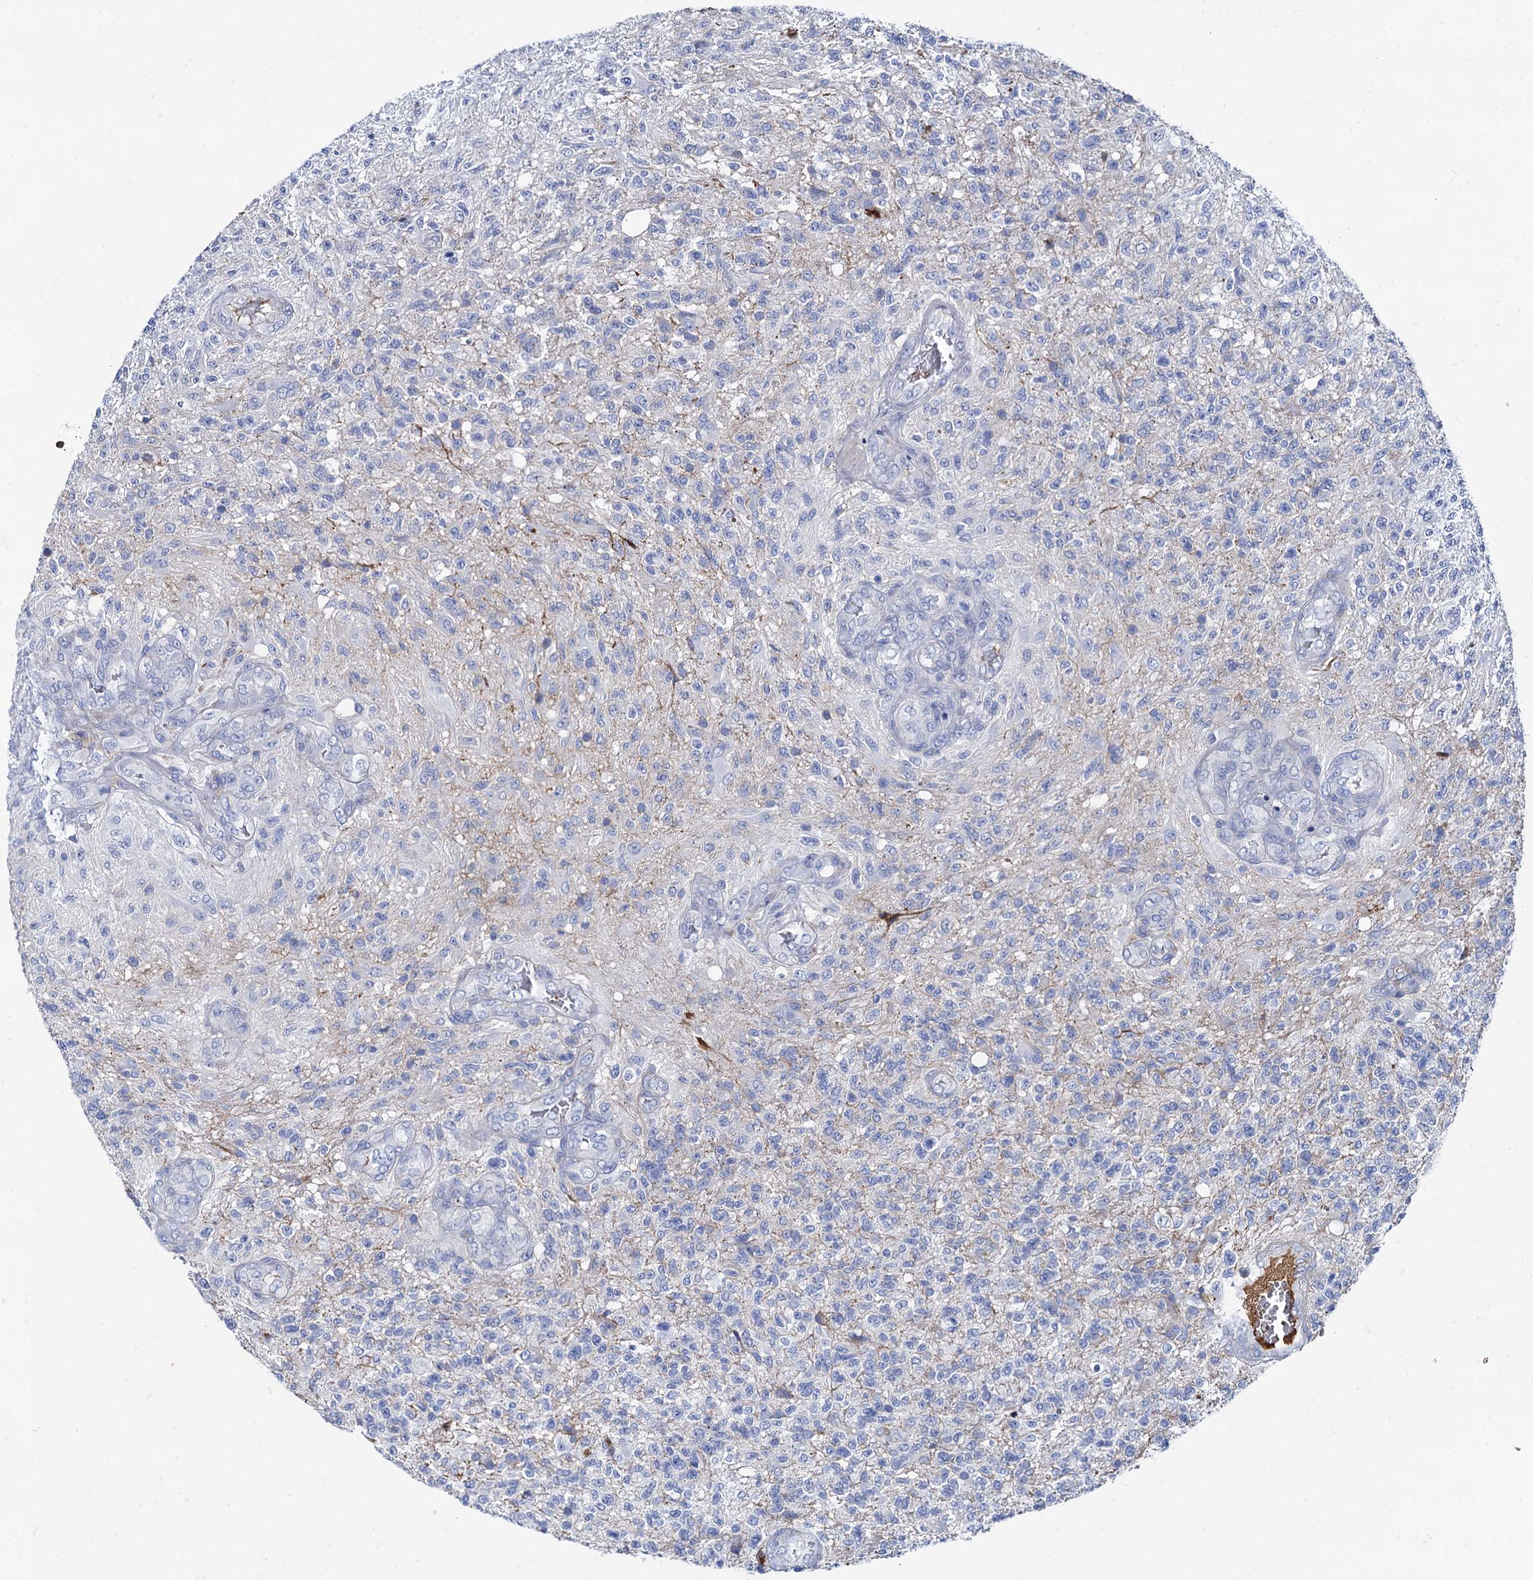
{"staining": {"intensity": "negative", "quantity": "none", "location": "none"}, "tissue": "glioma", "cell_type": "Tumor cells", "image_type": "cancer", "snomed": [{"axis": "morphology", "description": "Glioma, malignant, High grade"}, {"axis": "topography", "description": "Brain"}], "caption": "An image of human high-grade glioma (malignant) is negative for staining in tumor cells.", "gene": "TMEM72", "patient": {"sex": "male", "age": 56}}